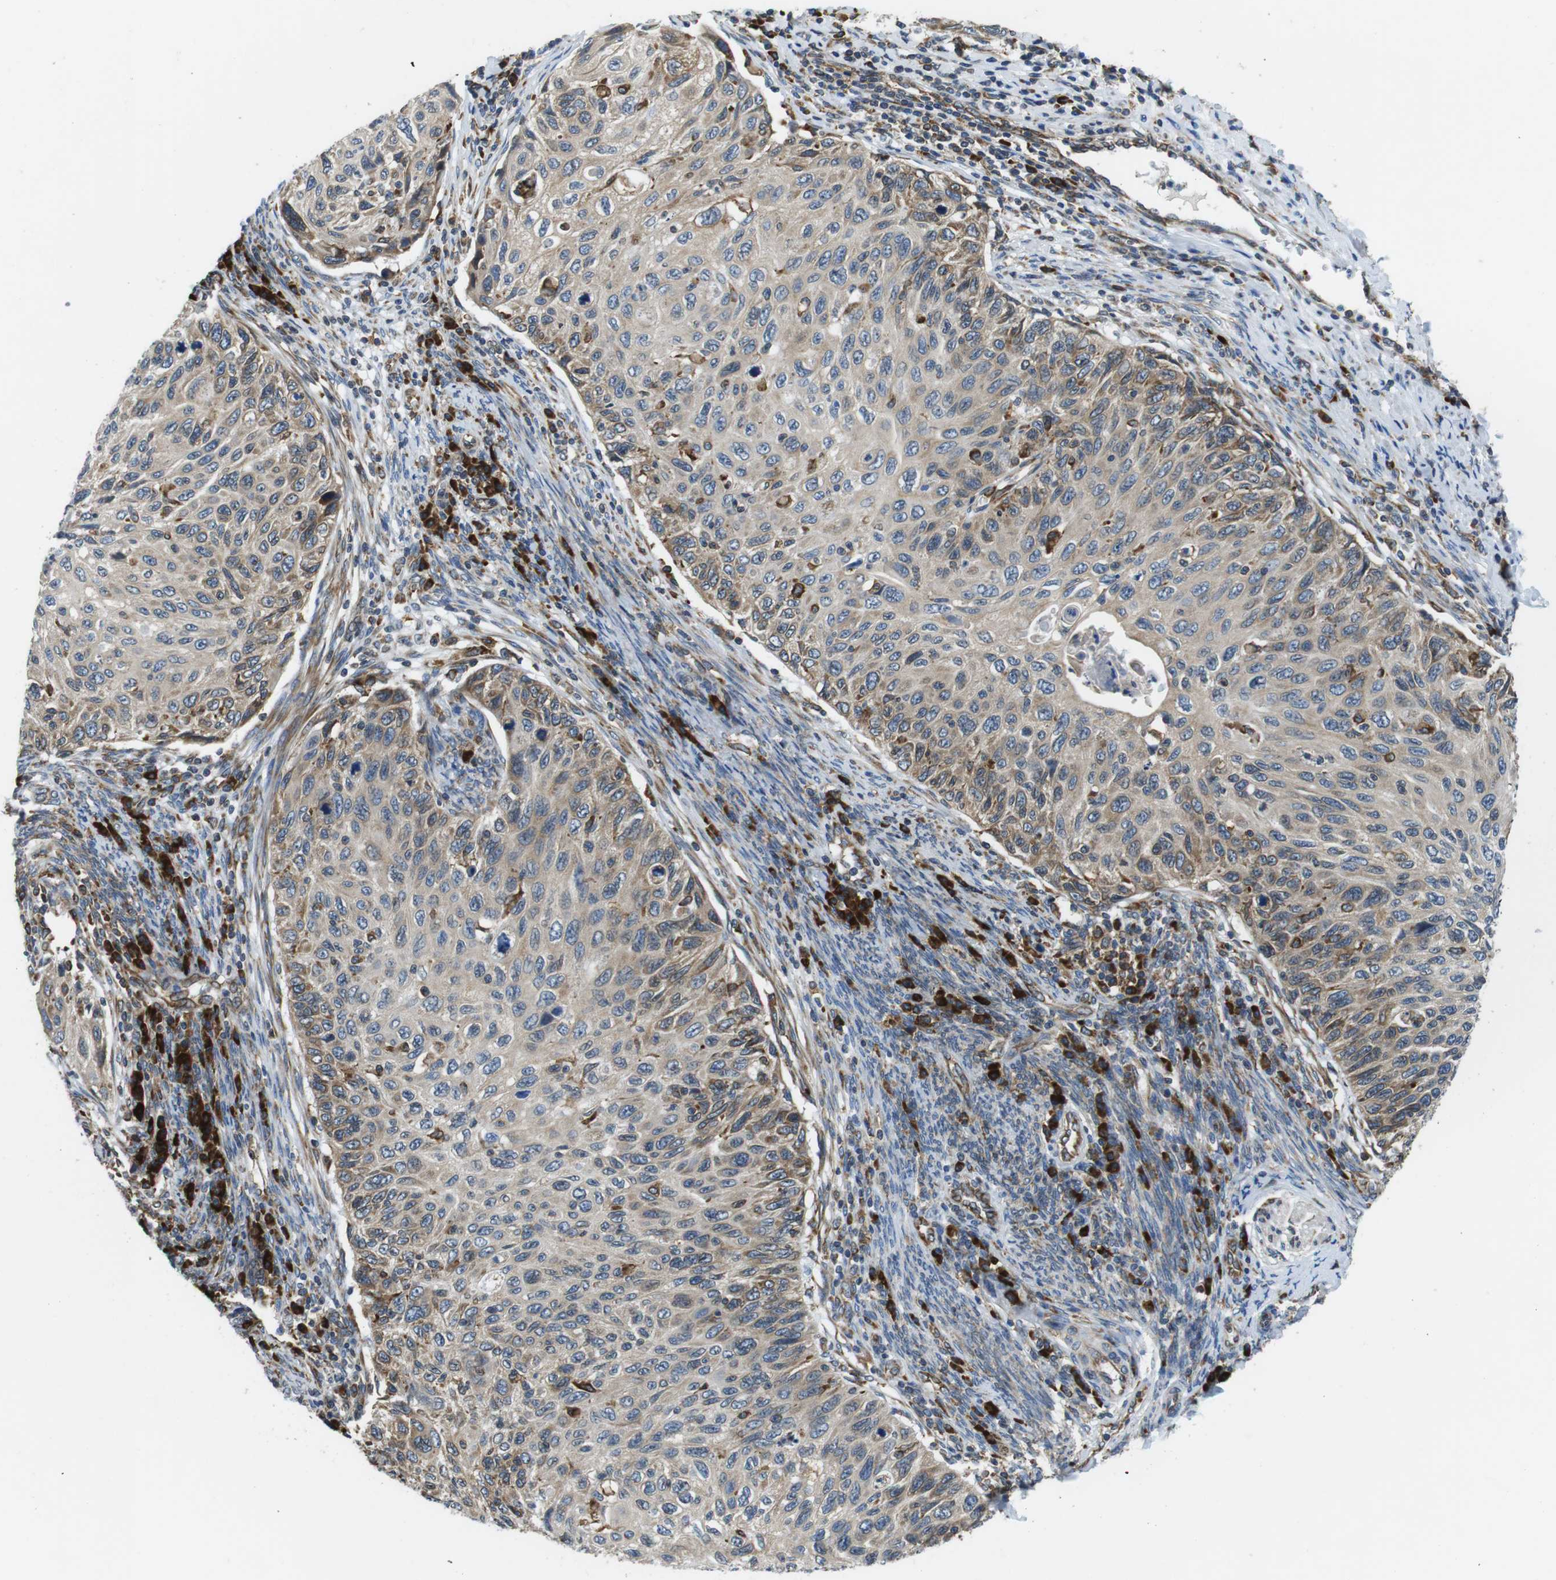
{"staining": {"intensity": "weak", "quantity": ">75%", "location": "cytoplasmic/membranous"}, "tissue": "cervical cancer", "cell_type": "Tumor cells", "image_type": "cancer", "snomed": [{"axis": "morphology", "description": "Squamous cell carcinoma, NOS"}, {"axis": "topography", "description": "Cervix"}], "caption": "Cervical cancer (squamous cell carcinoma) stained for a protein displays weak cytoplasmic/membranous positivity in tumor cells. The protein is stained brown, and the nuclei are stained in blue (DAB IHC with brightfield microscopy, high magnification).", "gene": "UGGT1", "patient": {"sex": "female", "age": 70}}